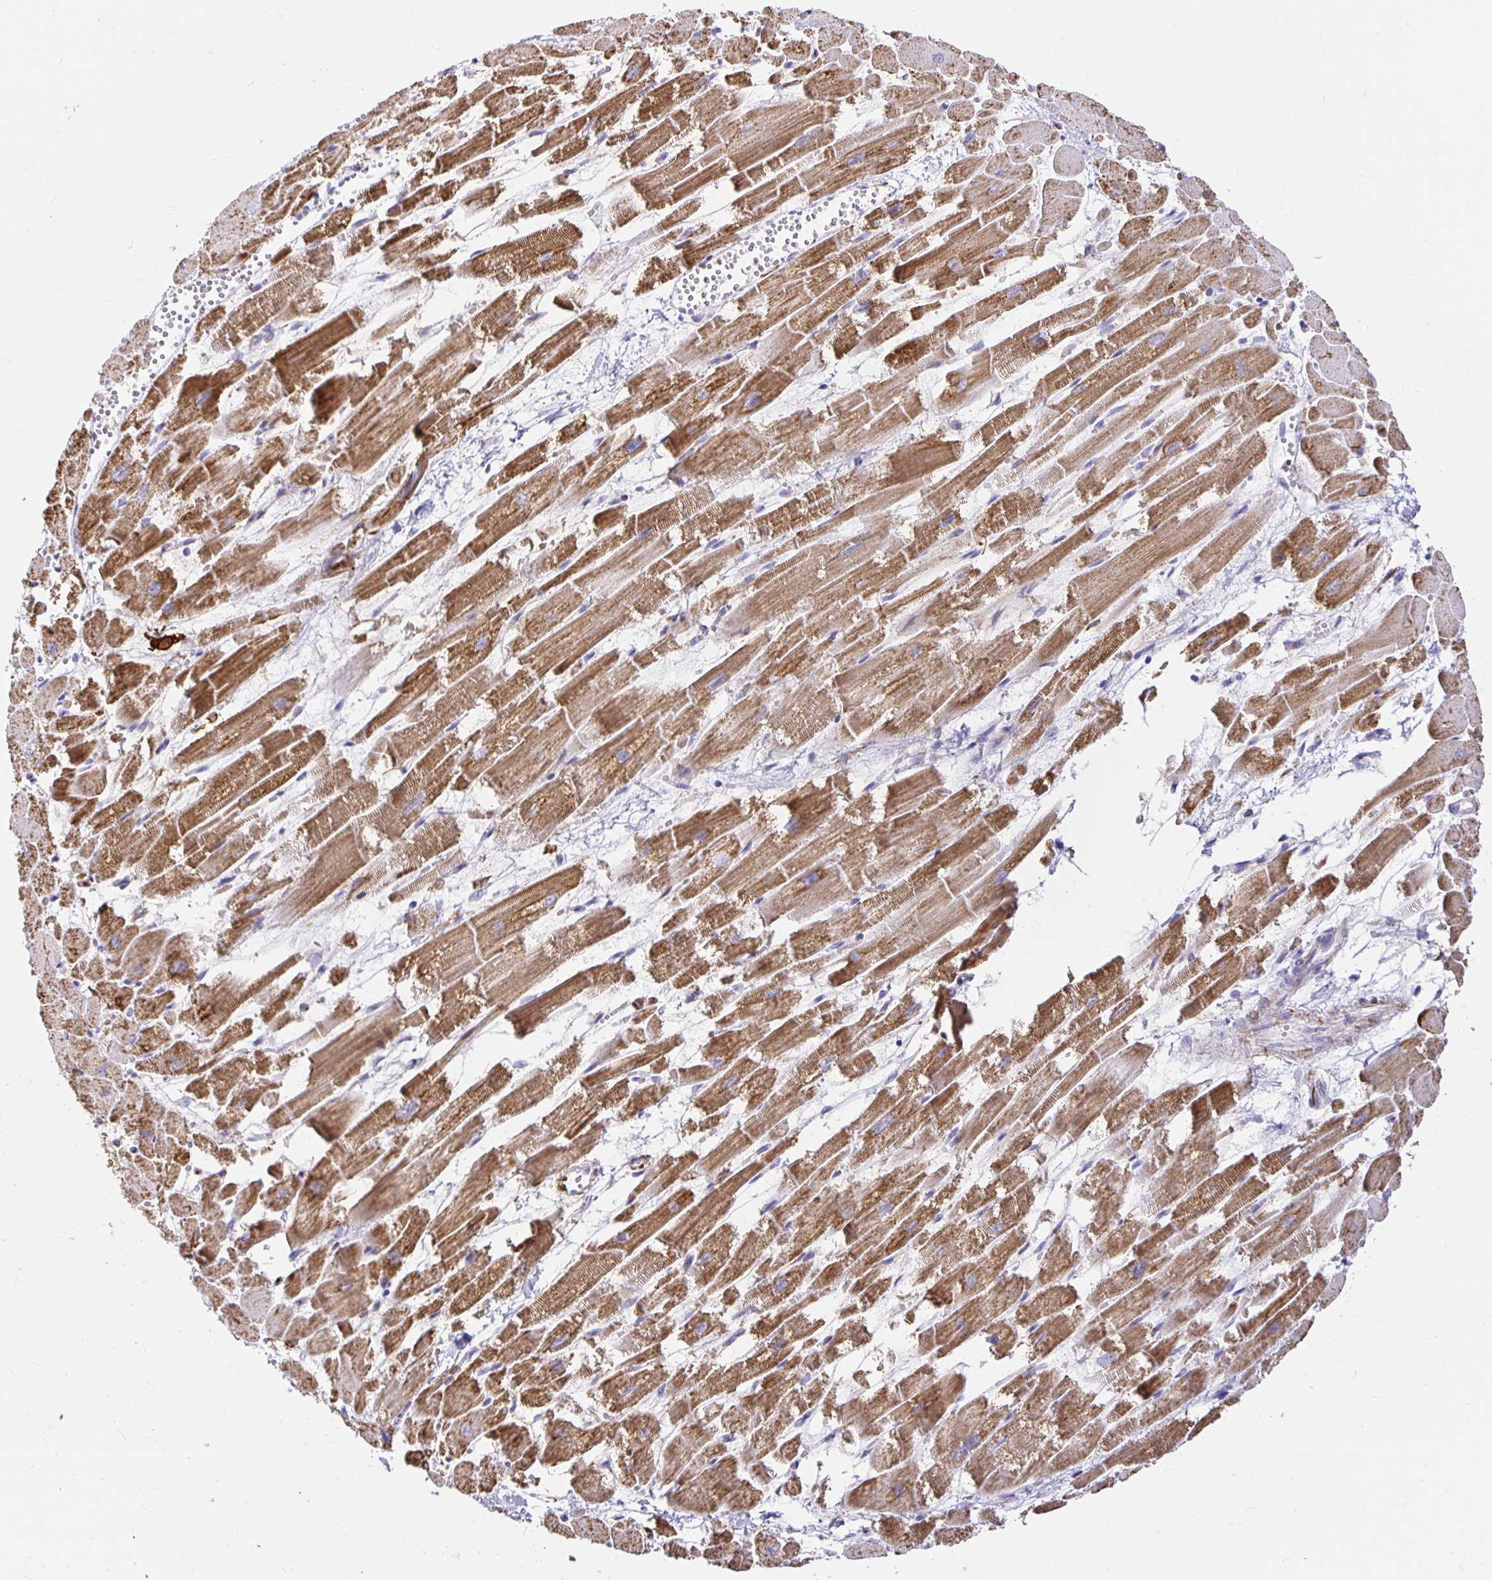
{"staining": {"intensity": "moderate", "quantity": ">75%", "location": "cytoplasmic/membranous"}, "tissue": "heart muscle", "cell_type": "Cardiomyocytes", "image_type": "normal", "snomed": [{"axis": "morphology", "description": "Normal tissue, NOS"}, {"axis": "topography", "description": "Heart"}], "caption": "Immunohistochemical staining of benign heart muscle reveals medium levels of moderate cytoplasmic/membranous staining in about >75% of cardiomyocytes.", "gene": "PLAAT2", "patient": {"sex": "female", "age": 52}}